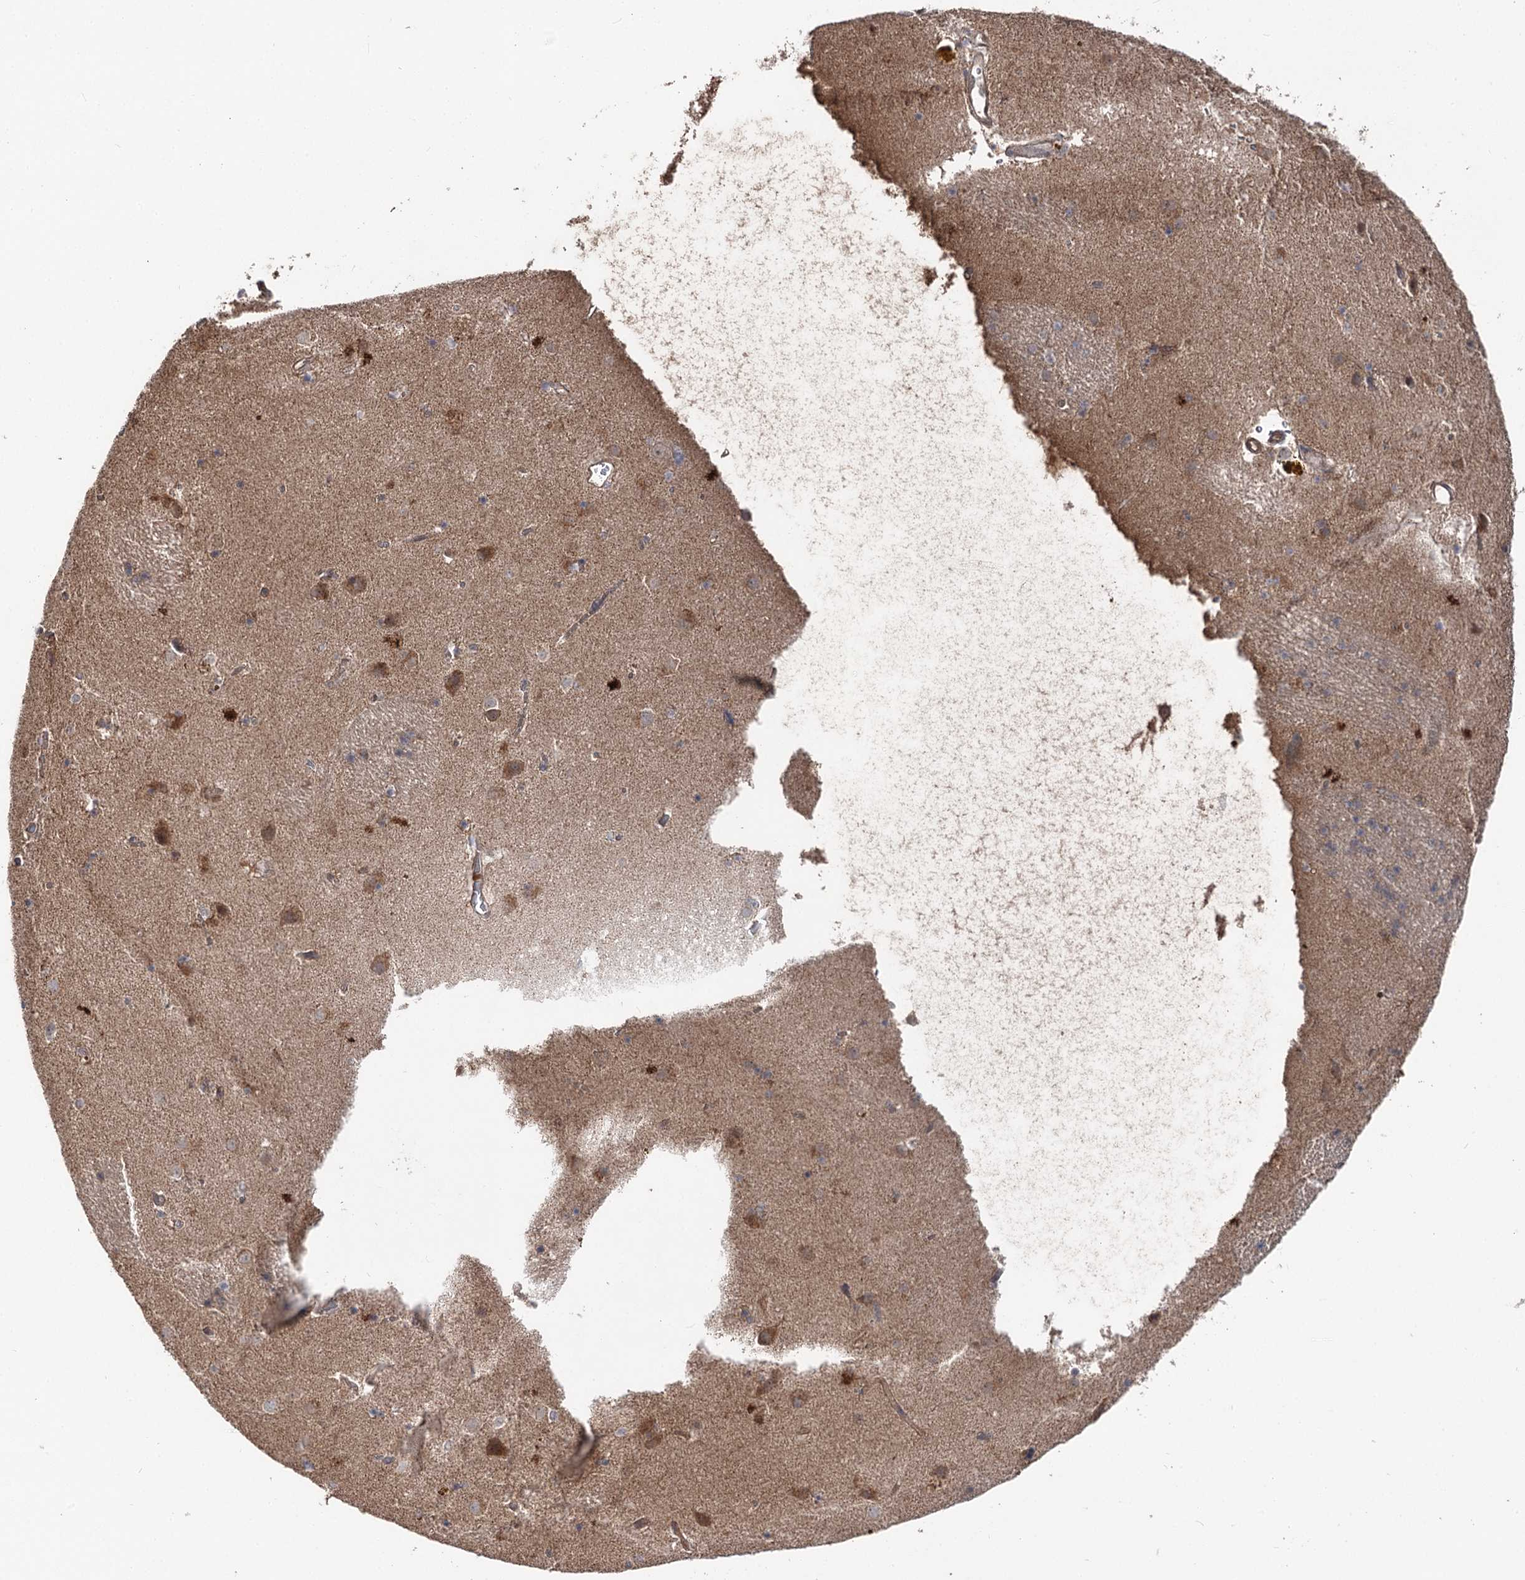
{"staining": {"intensity": "weak", "quantity": "25%-75%", "location": "cytoplasmic/membranous"}, "tissue": "caudate", "cell_type": "Glial cells", "image_type": "normal", "snomed": [{"axis": "morphology", "description": "Normal tissue, NOS"}, {"axis": "topography", "description": "Lateral ventricle wall"}], "caption": "Caudate stained with a brown dye exhibits weak cytoplasmic/membranous positive expression in about 25%-75% of glial cells.", "gene": "MSANTD2", "patient": {"sex": "male", "age": 70}}